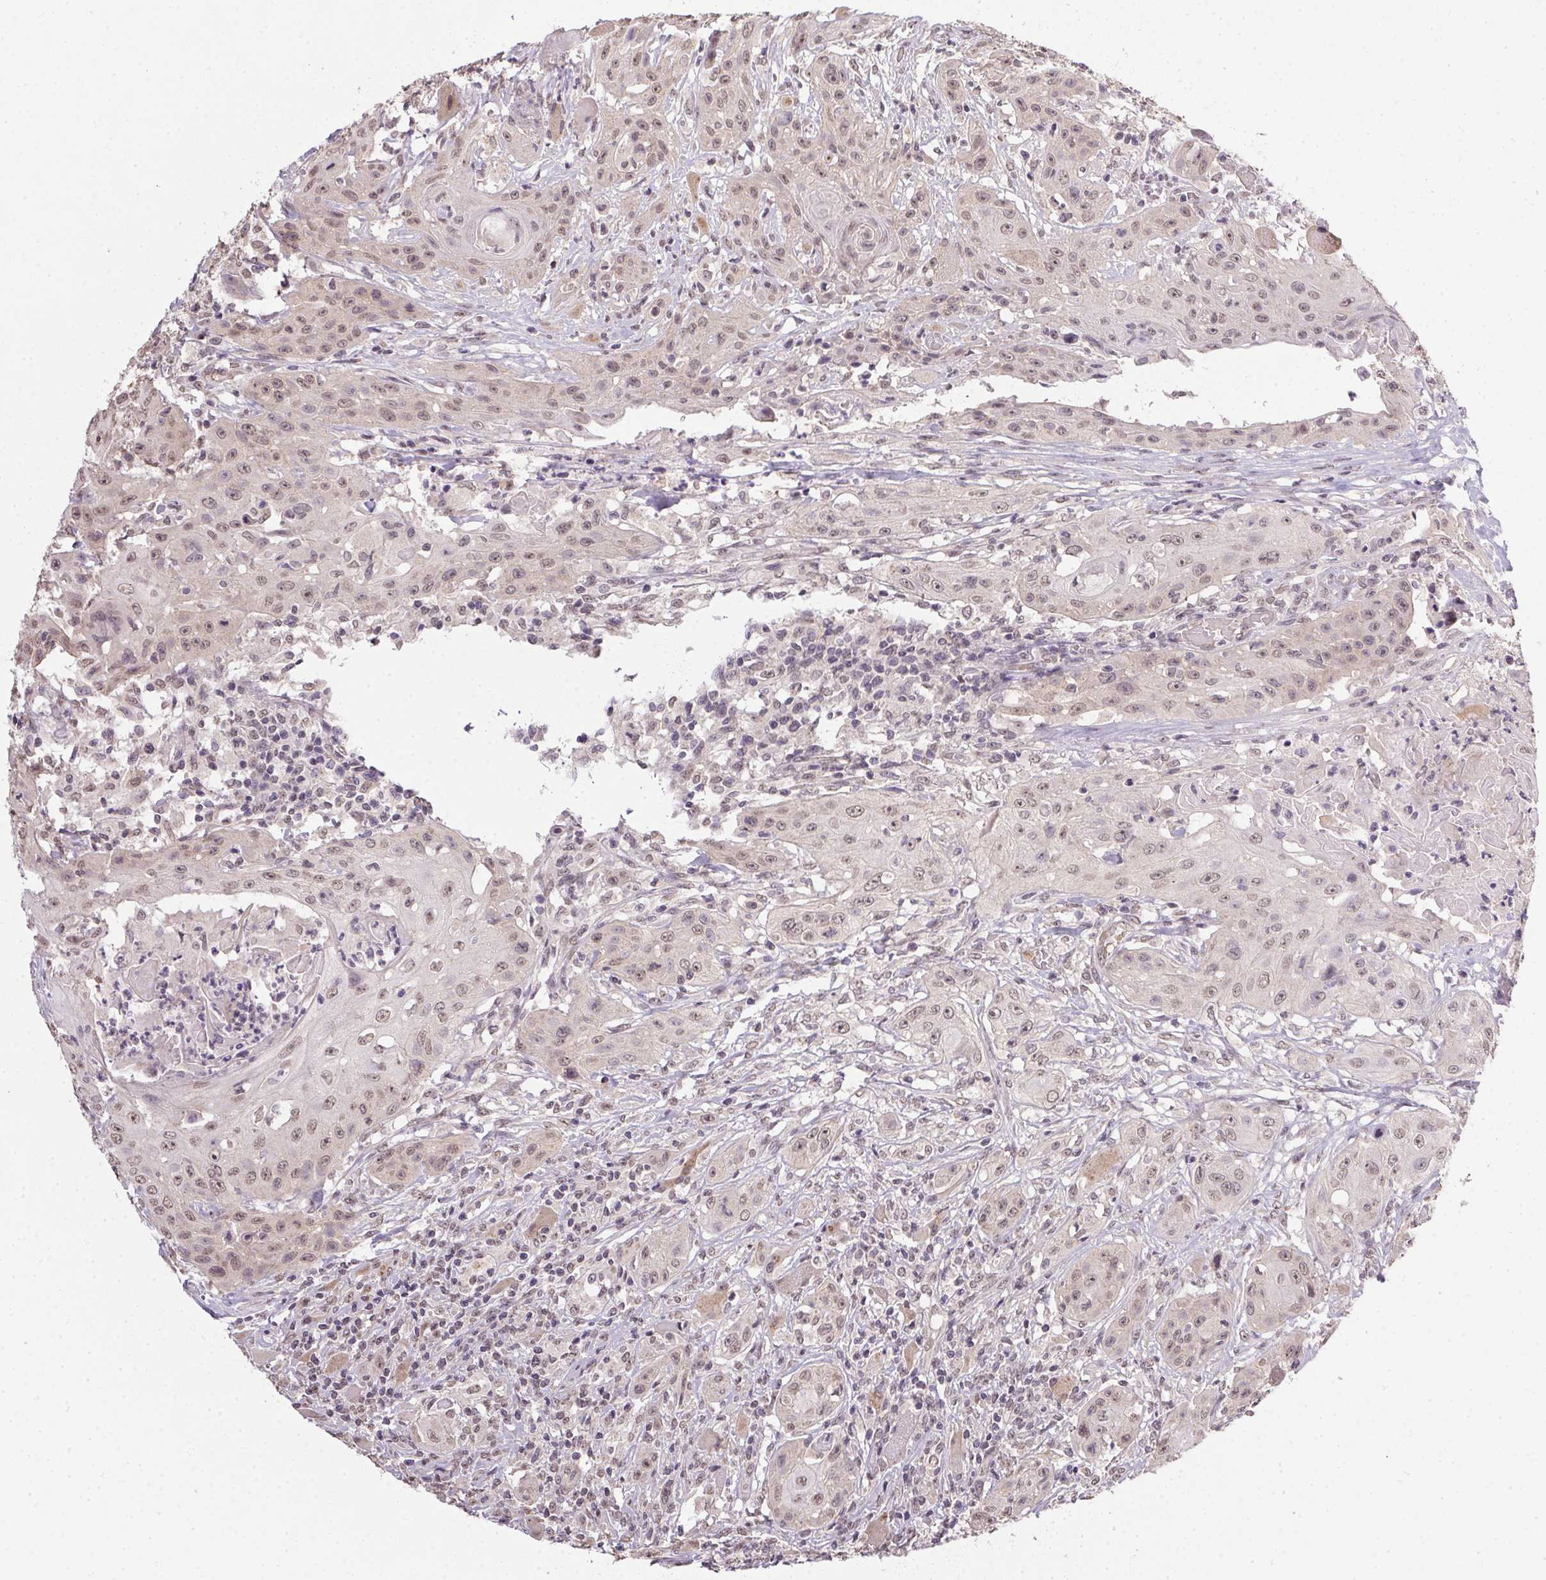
{"staining": {"intensity": "weak", "quantity": ">75%", "location": "nuclear"}, "tissue": "head and neck cancer", "cell_type": "Tumor cells", "image_type": "cancer", "snomed": [{"axis": "morphology", "description": "Squamous cell carcinoma, NOS"}, {"axis": "topography", "description": "Oral tissue"}, {"axis": "topography", "description": "Head-Neck"}, {"axis": "topography", "description": "Neck, NOS"}], "caption": "High-magnification brightfield microscopy of head and neck squamous cell carcinoma stained with DAB (3,3'-diaminobenzidine) (brown) and counterstained with hematoxylin (blue). tumor cells exhibit weak nuclear positivity is identified in about>75% of cells.", "gene": "PPP4R4", "patient": {"sex": "female", "age": 55}}